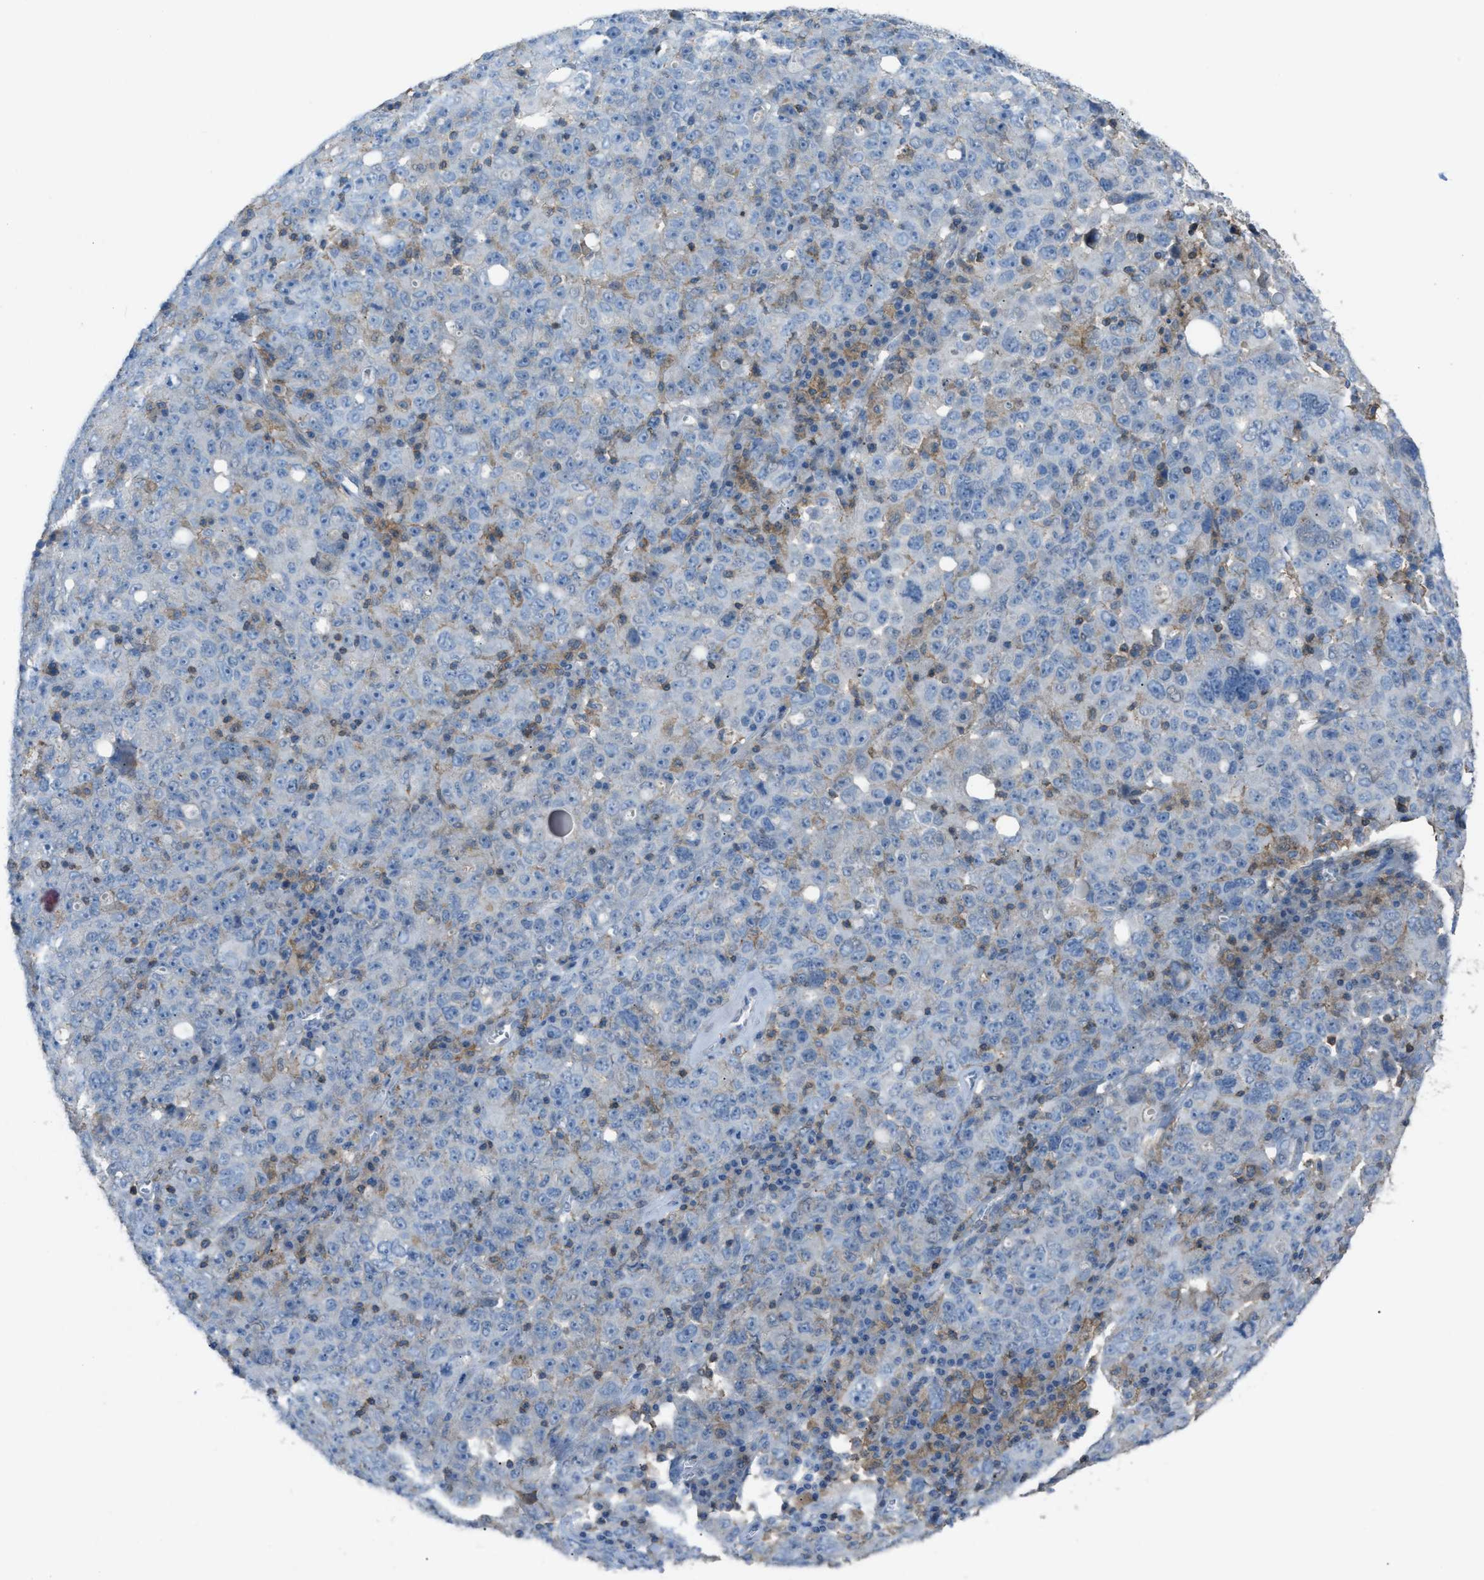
{"staining": {"intensity": "negative", "quantity": "none", "location": "none"}, "tissue": "ovarian cancer", "cell_type": "Tumor cells", "image_type": "cancer", "snomed": [{"axis": "morphology", "description": "Carcinoma, endometroid"}, {"axis": "topography", "description": "Ovary"}], "caption": "The histopathology image exhibits no significant staining in tumor cells of ovarian cancer (endometroid carcinoma).", "gene": "NCK2", "patient": {"sex": "female", "age": 62}}